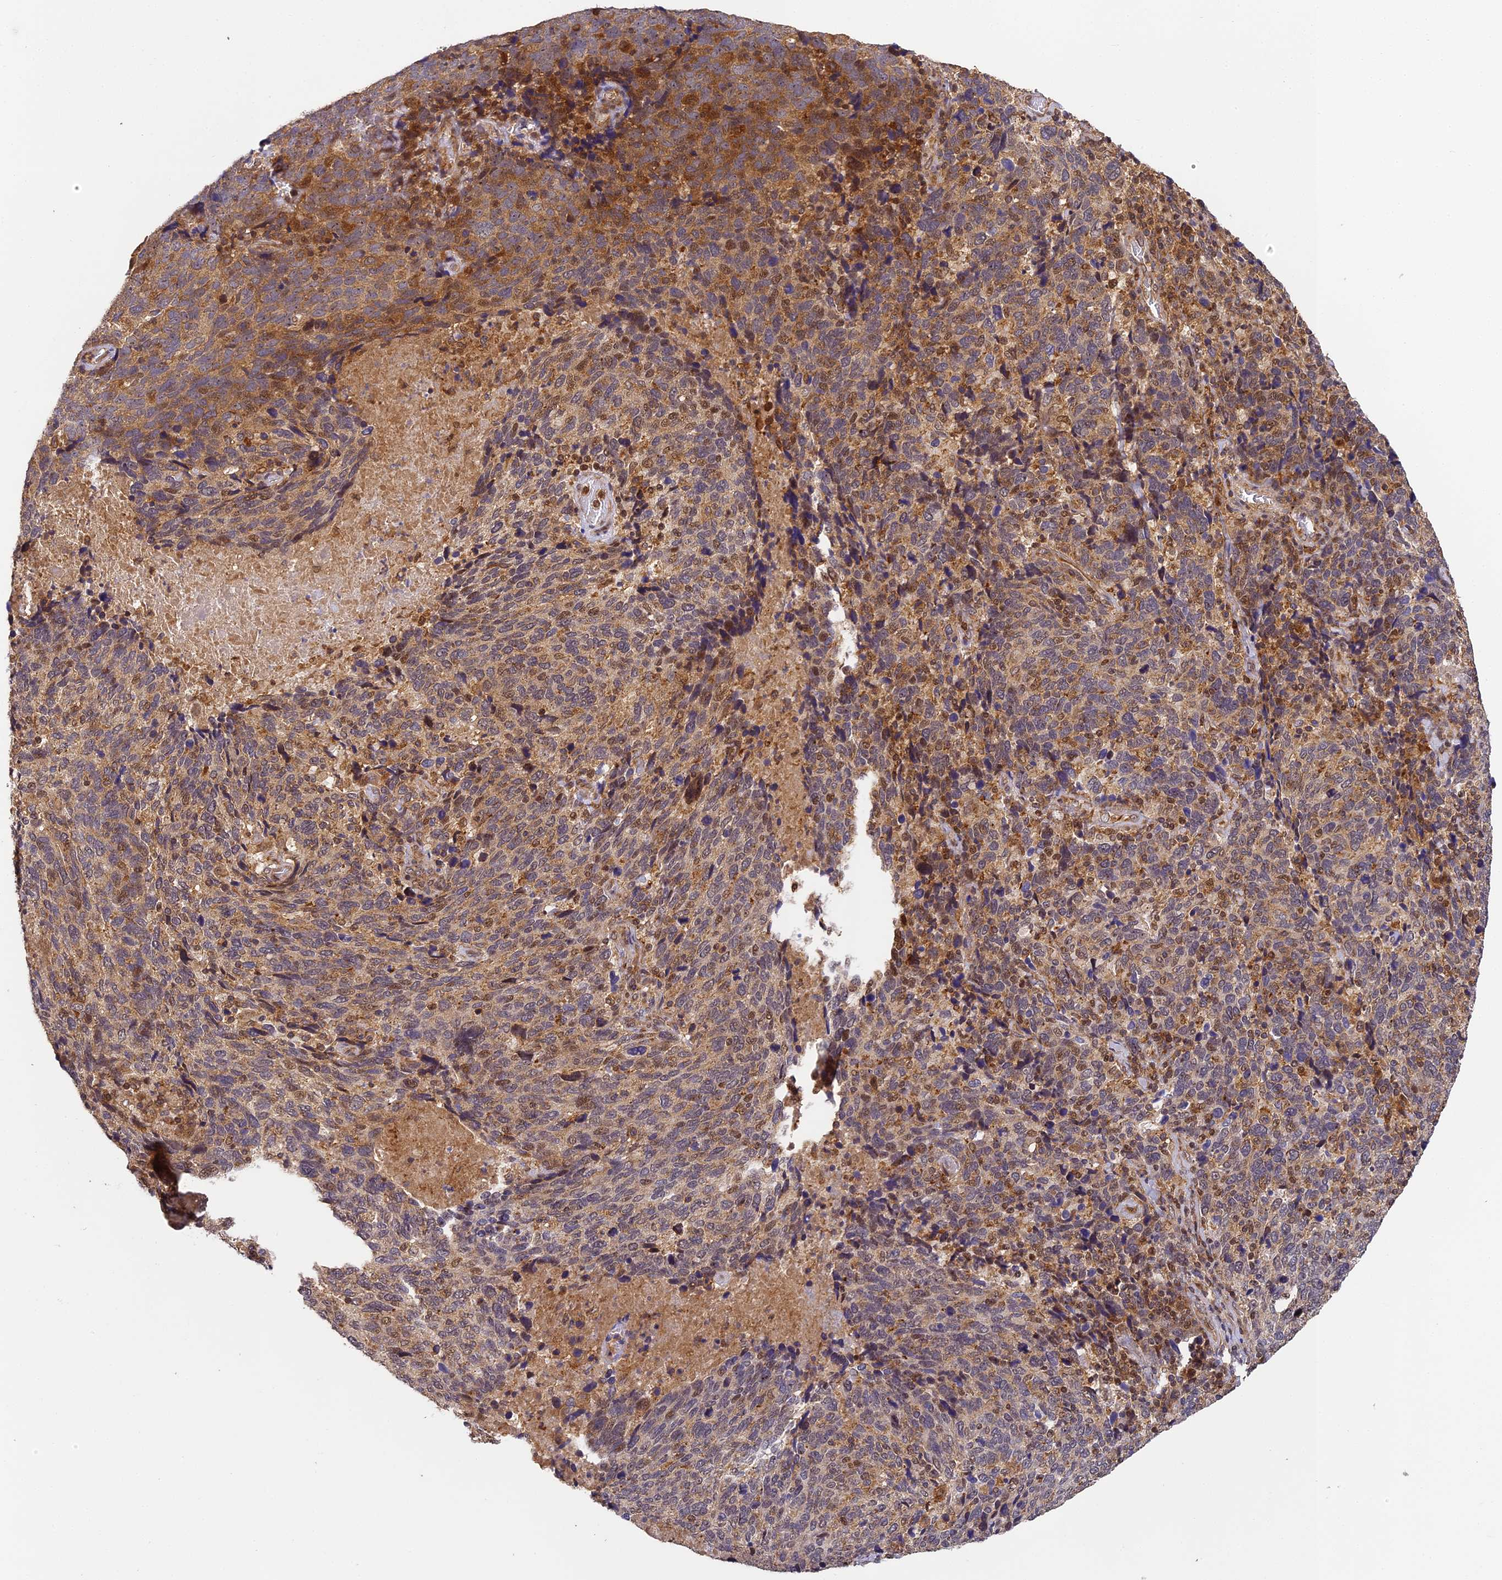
{"staining": {"intensity": "moderate", "quantity": "25%-75%", "location": "cytoplasmic/membranous,nuclear"}, "tissue": "cervical cancer", "cell_type": "Tumor cells", "image_type": "cancer", "snomed": [{"axis": "morphology", "description": "Squamous cell carcinoma, NOS"}, {"axis": "topography", "description": "Cervix"}], "caption": "IHC (DAB) staining of cervical cancer exhibits moderate cytoplasmic/membranous and nuclear protein positivity in about 25%-75% of tumor cells.", "gene": "ZNF443", "patient": {"sex": "female", "age": 41}}